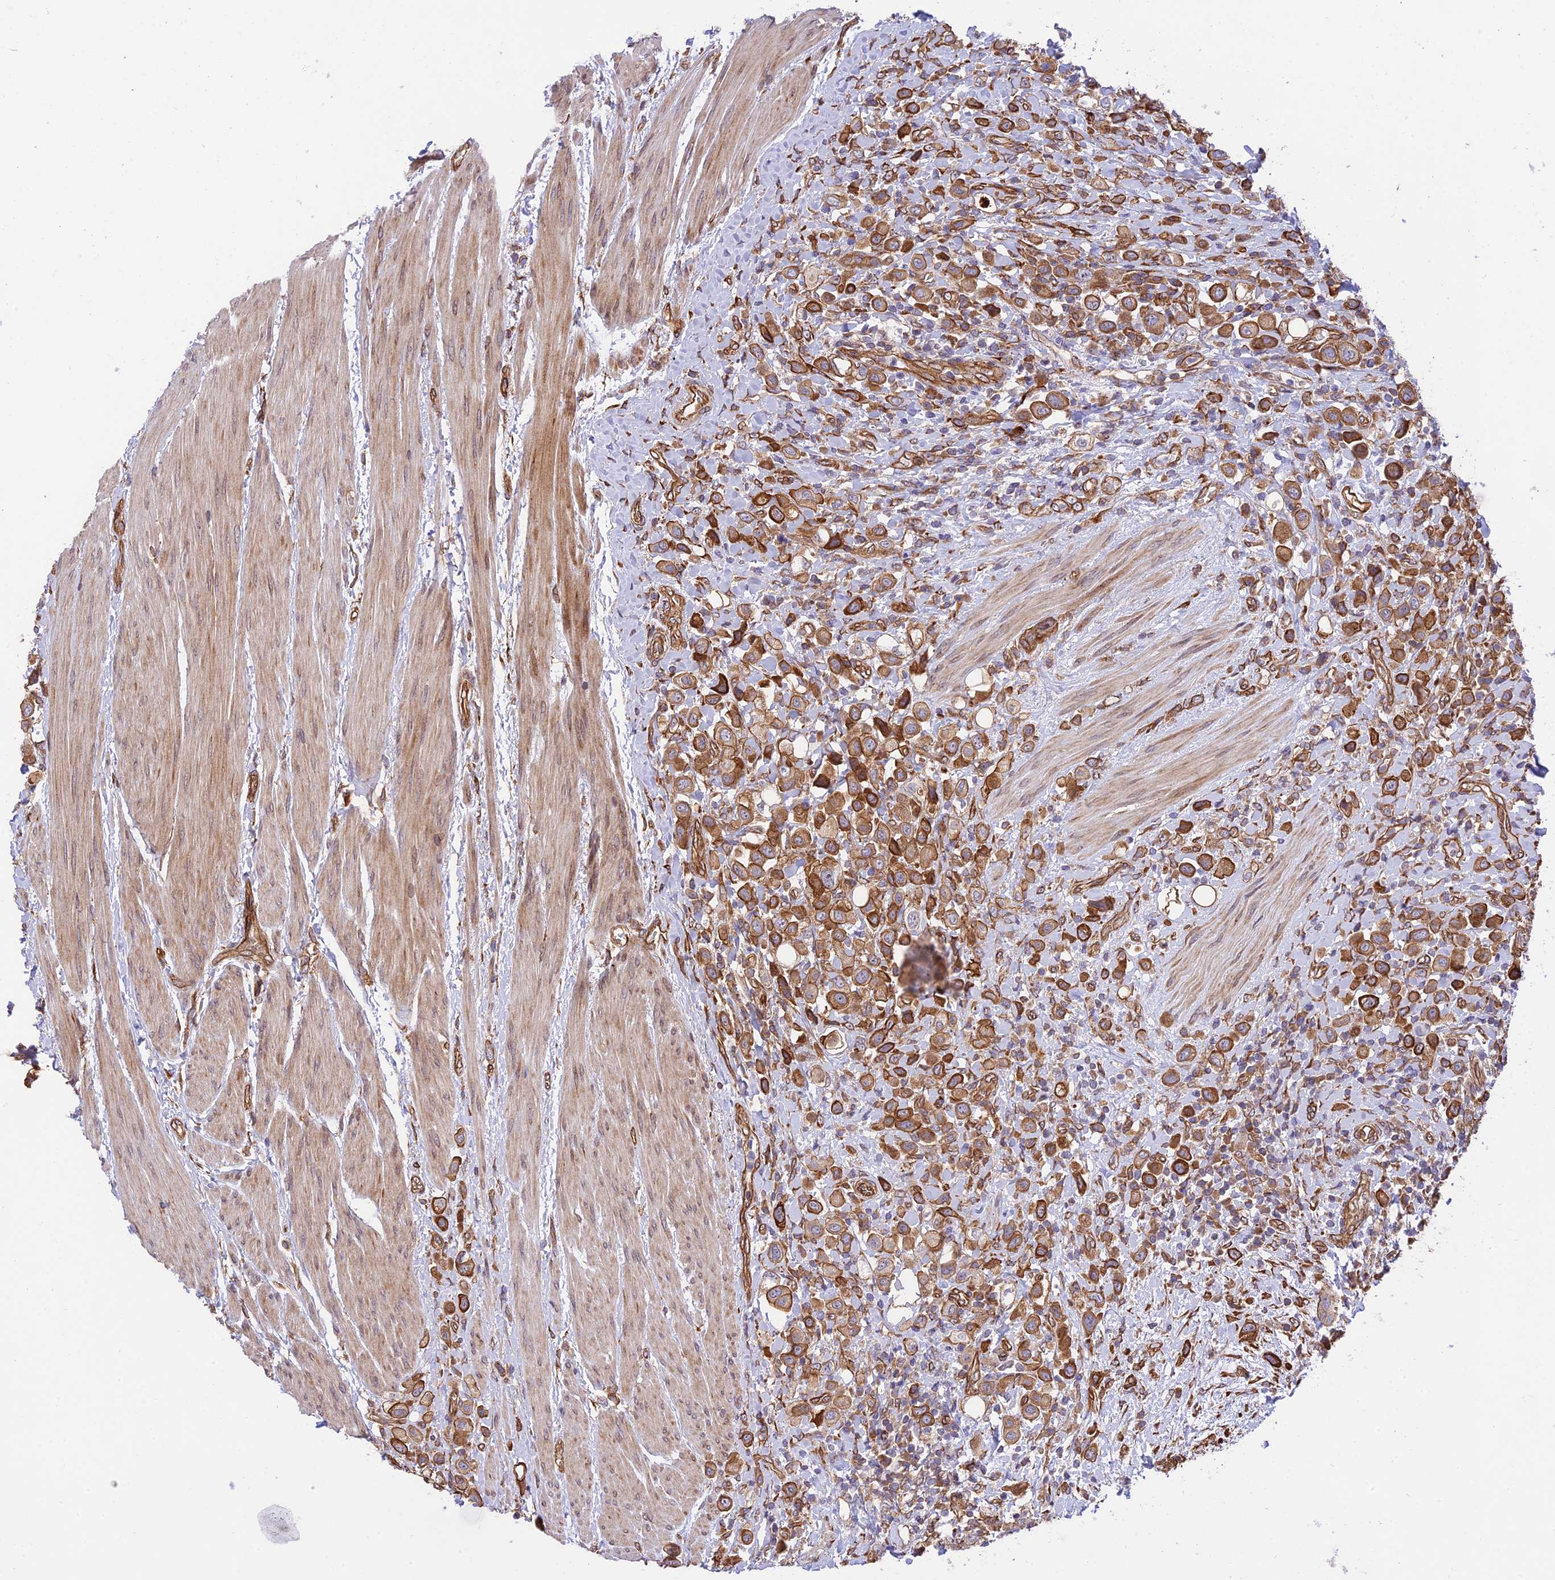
{"staining": {"intensity": "moderate", "quantity": ">75%", "location": "cytoplasmic/membranous"}, "tissue": "urothelial cancer", "cell_type": "Tumor cells", "image_type": "cancer", "snomed": [{"axis": "morphology", "description": "Urothelial carcinoma, High grade"}, {"axis": "topography", "description": "Urinary bladder"}], "caption": "Protein positivity by IHC exhibits moderate cytoplasmic/membranous staining in about >75% of tumor cells in urothelial cancer. (brown staining indicates protein expression, while blue staining denotes nuclei).", "gene": "EXOC3L4", "patient": {"sex": "male", "age": 50}}